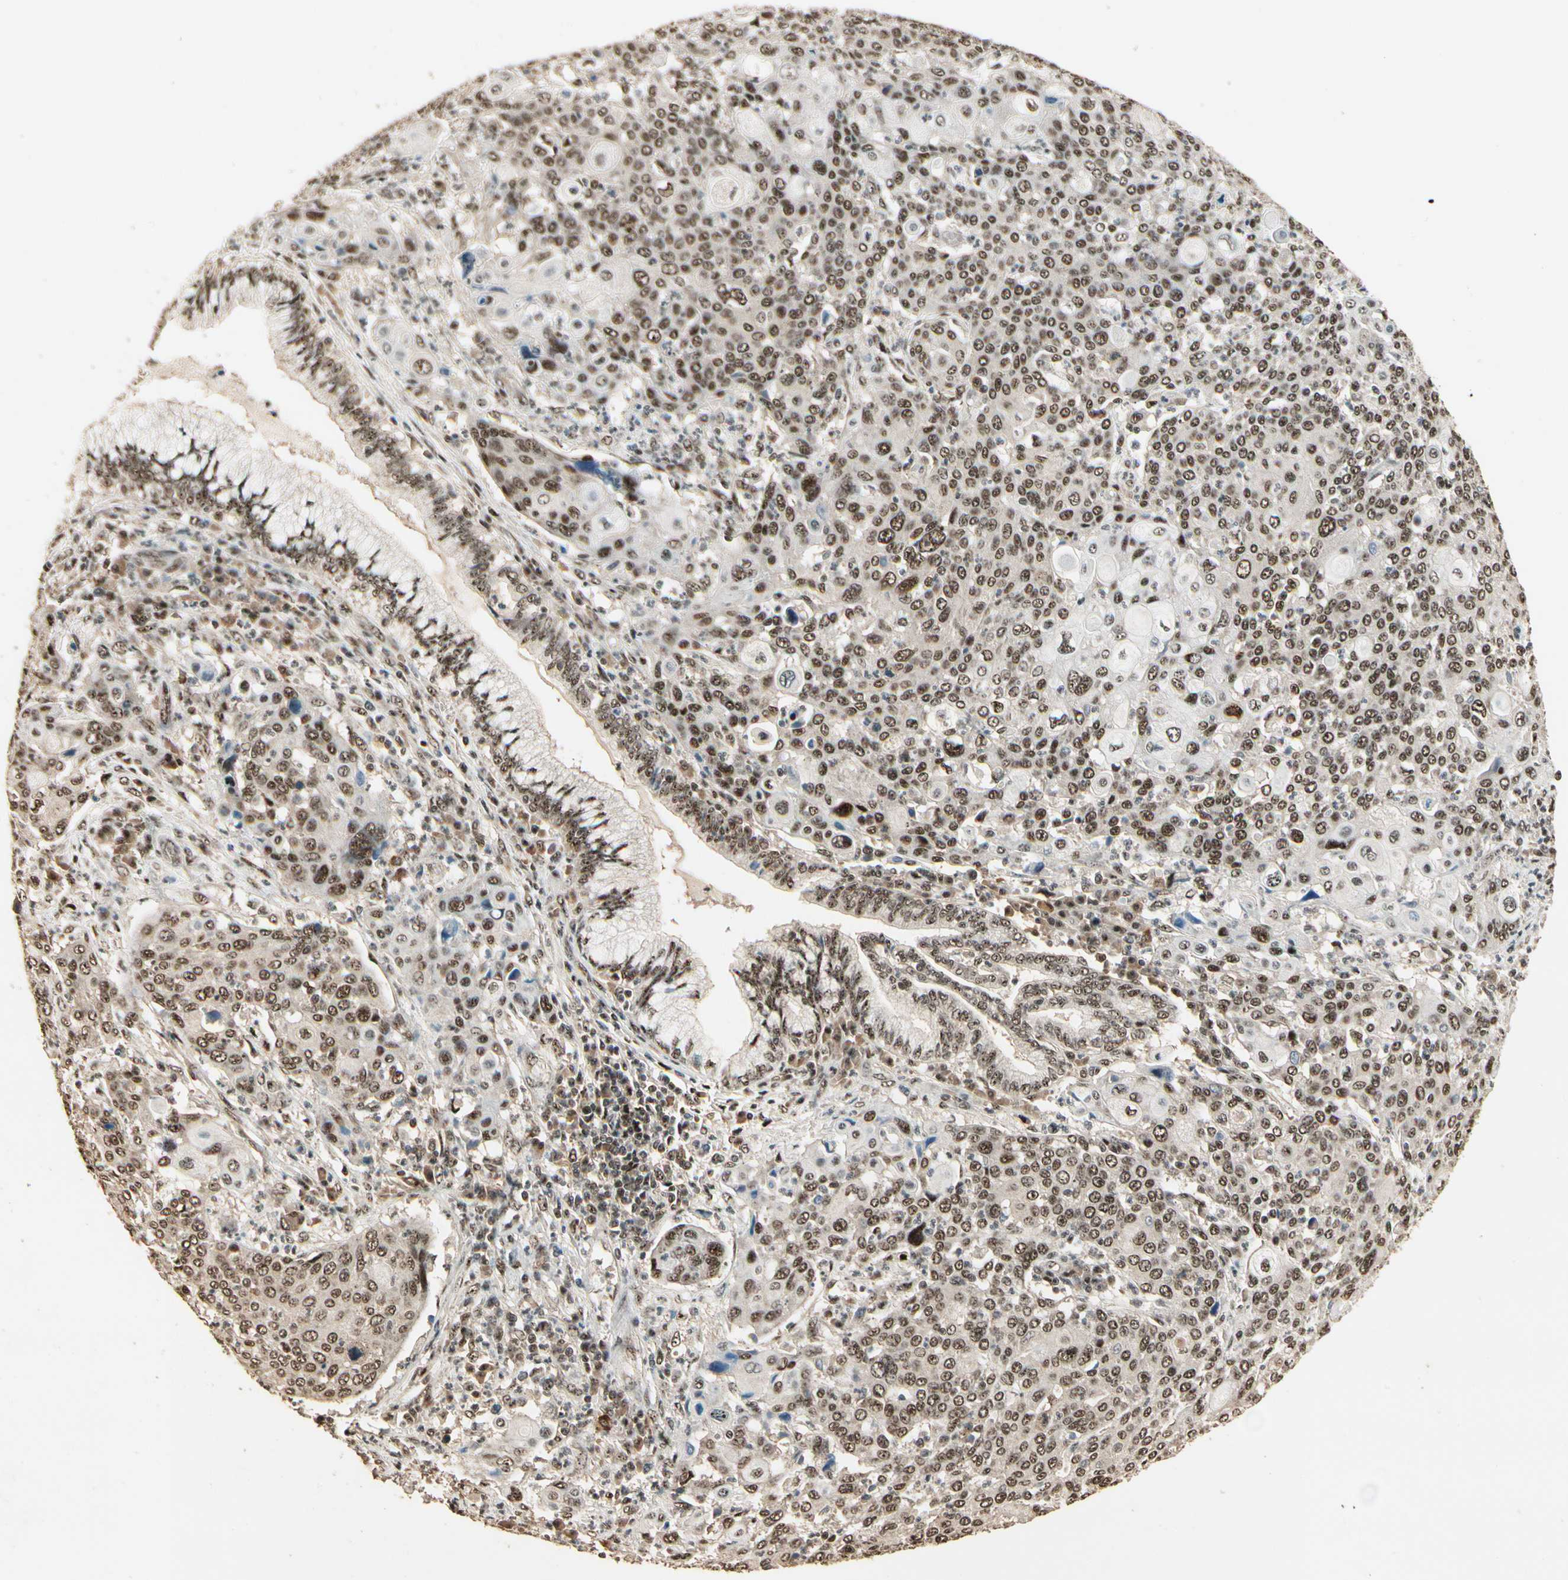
{"staining": {"intensity": "moderate", "quantity": ">75%", "location": "cytoplasmic/membranous,nuclear"}, "tissue": "cervical cancer", "cell_type": "Tumor cells", "image_type": "cancer", "snomed": [{"axis": "morphology", "description": "Squamous cell carcinoma, NOS"}, {"axis": "topography", "description": "Cervix"}], "caption": "Cervical cancer (squamous cell carcinoma) stained with DAB (3,3'-diaminobenzidine) immunohistochemistry (IHC) exhibits medium levels of moderate cytoplasmic/membranous and nuclear positivity in approximately >75% of tumor cells.", "gene": "RBM25", "patient": {"sex": "female", "age": 40}}